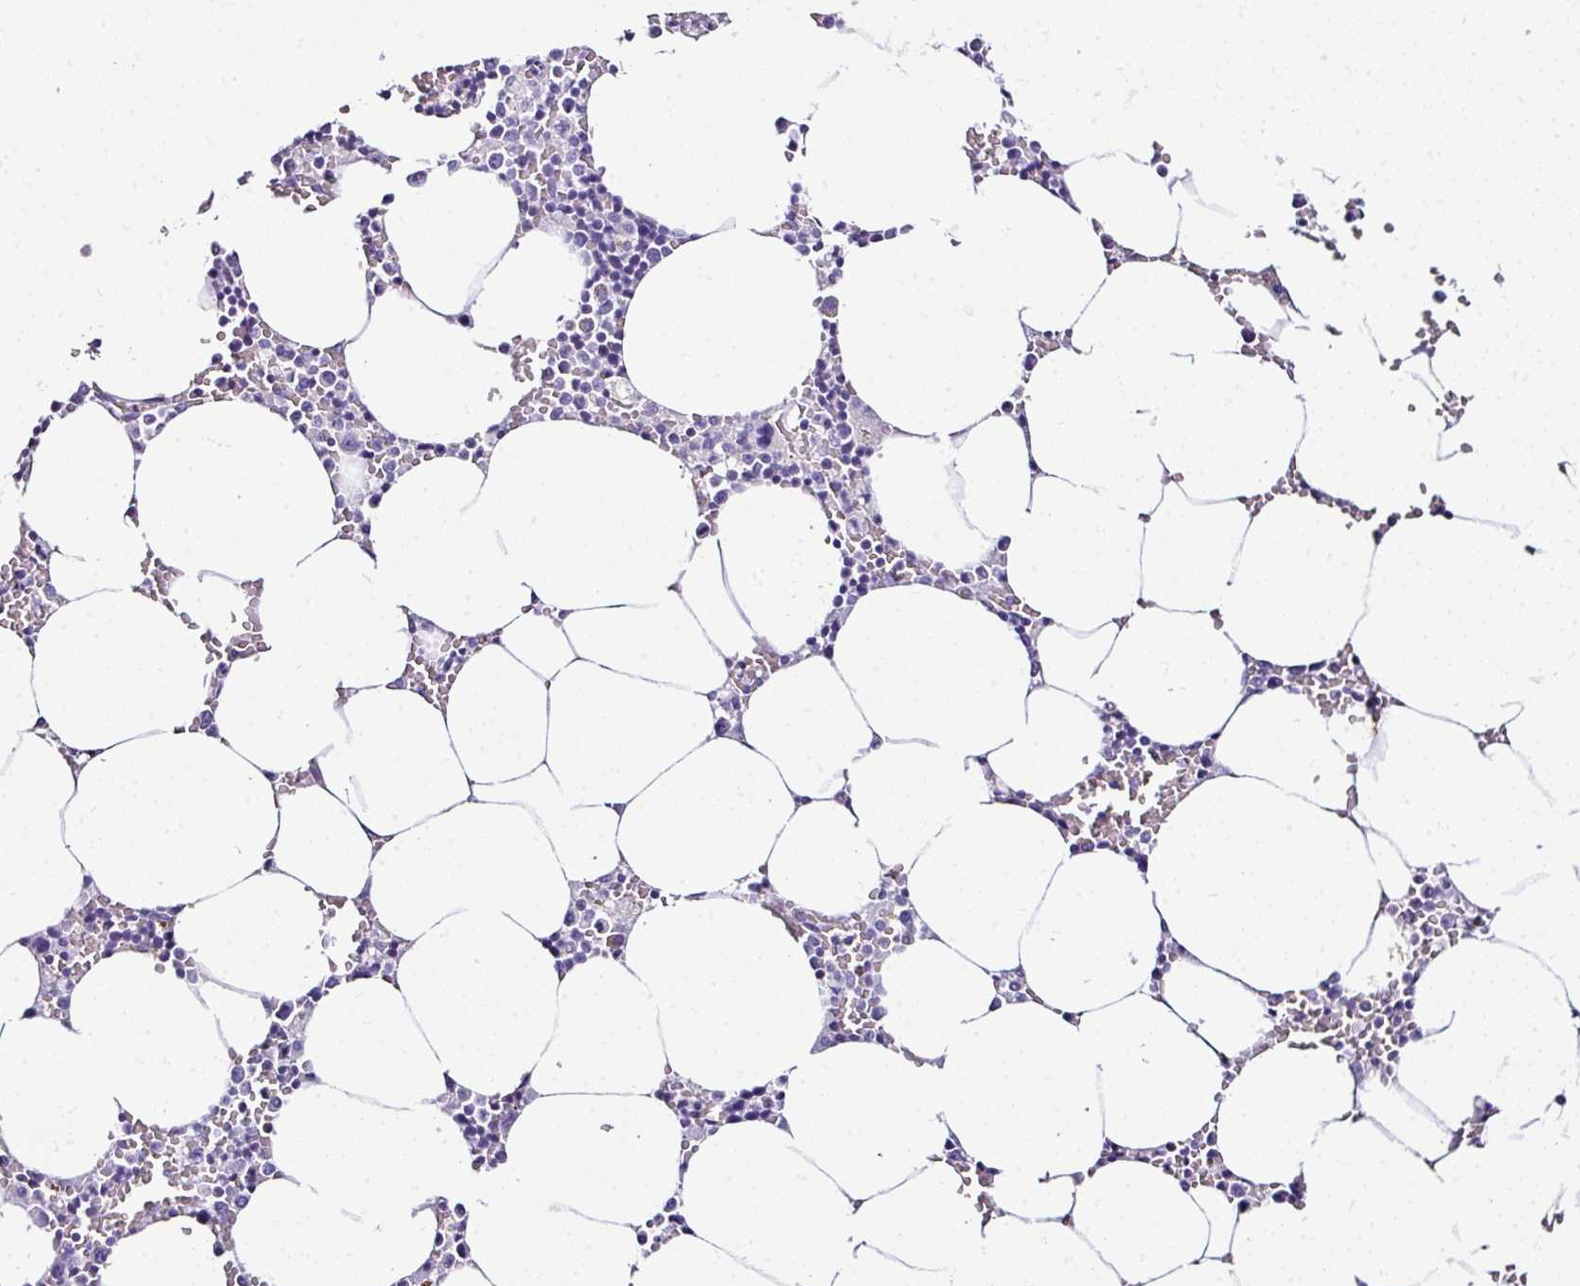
{"staining": {"intensity": "negative", "quantity": "none", "location": "none"}, "tissue": "bone marrow", "cell_type": "Hematopoietic cells", "image_type": "normal", "snomed": [{"axis": "morphology", "description": "Normal tissue, NOS"}, {"axis": "topography", "description": "Bone marrow"}], "caption": "This micrograph is of normal bone marrow stained with immunohistochemistry to label a protein in brown with the nuclei are counter-stained blue. There is no positivity in hematopoietic cells. Nuclei are stained in blue.", "gene": "NAPSA", "patient": {"sex": "male", "age": 70}}